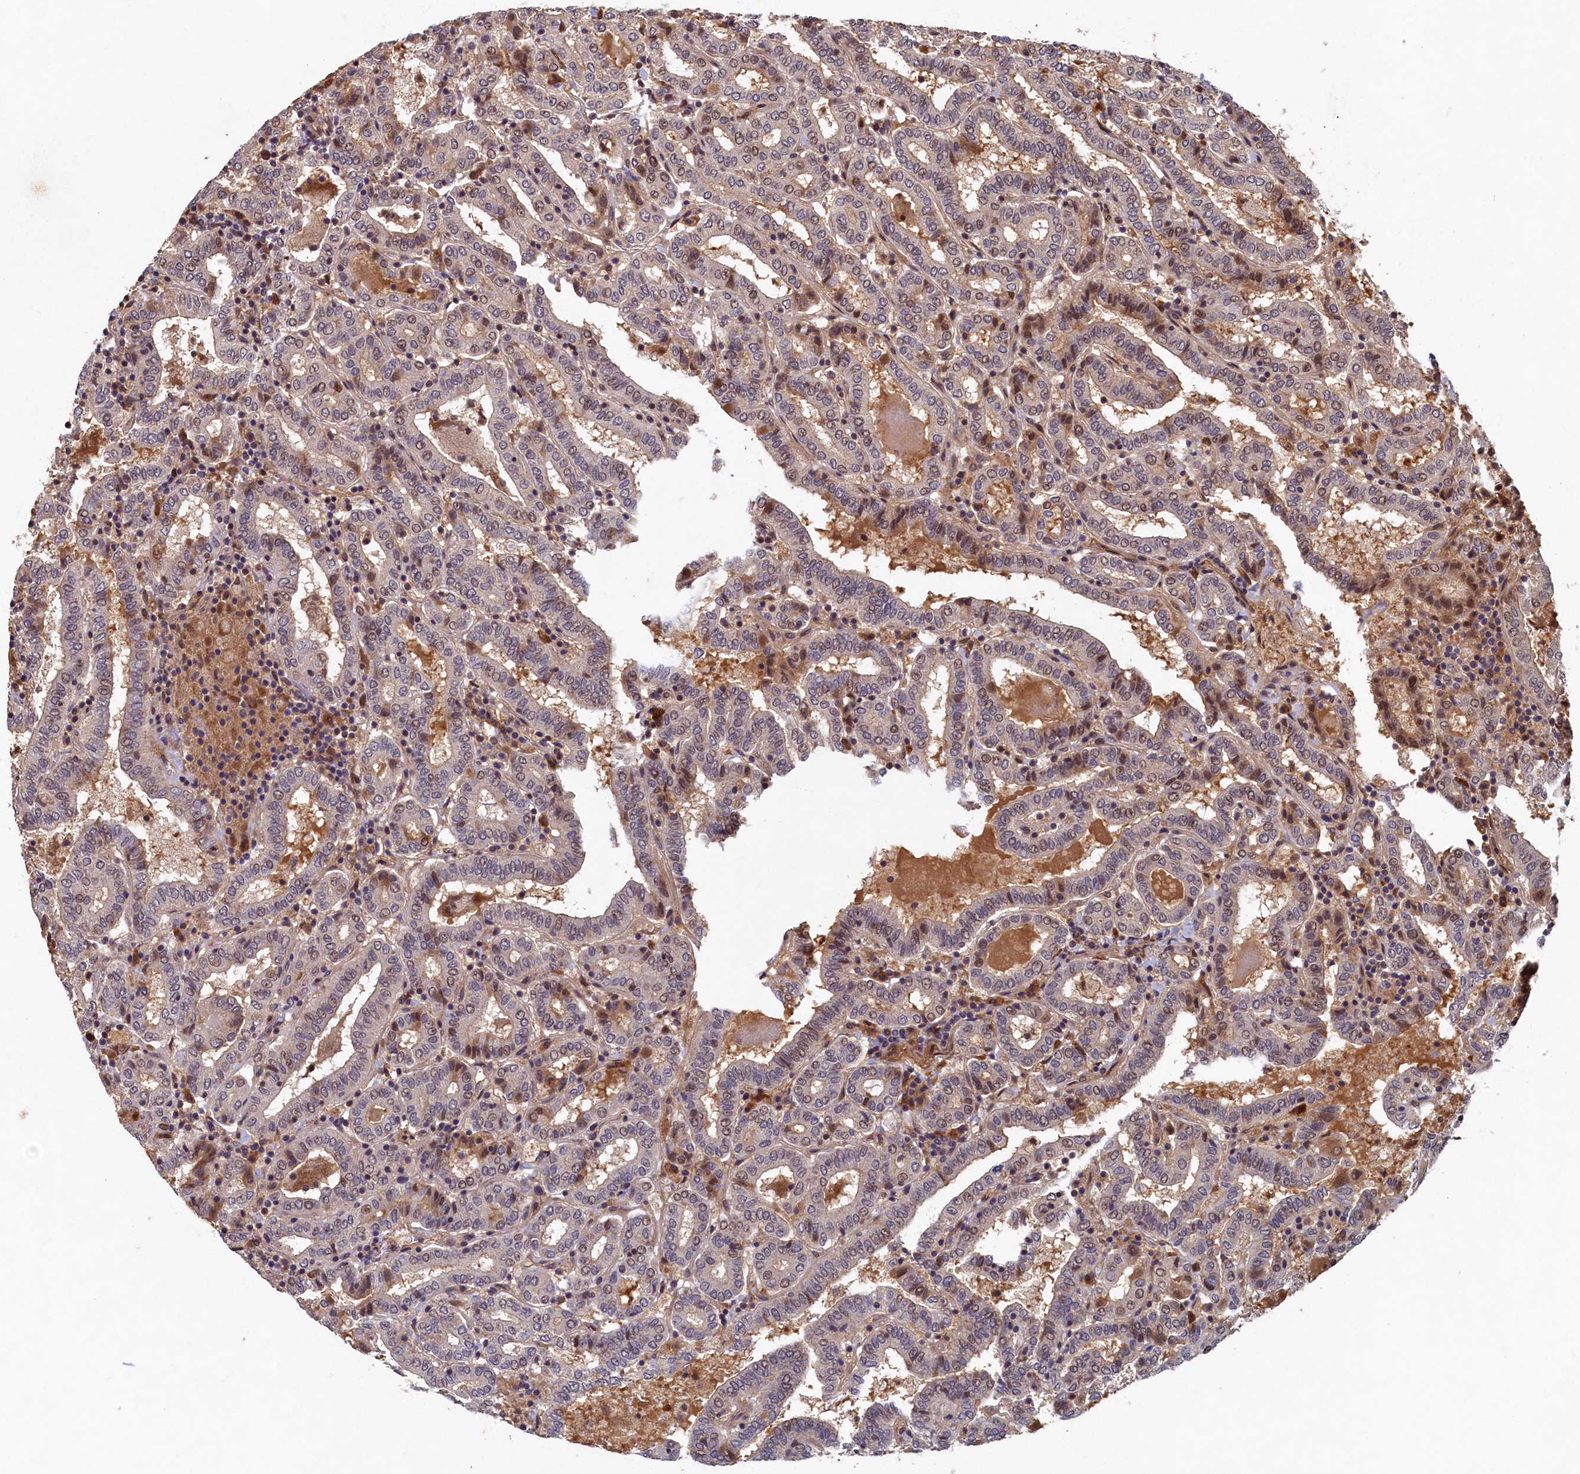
{"staining": {"intensity": "weak", "quantity": "<25%", "location": "nuclear"}, "tissue": "thyroid cancer", "cell_type": "Tumor cells", "image_type": "cancer", "snomed": [{"axis": "morphology", "description": "Papillary adenocarcinoma, NOS"}, {"axis": "topography", "description": "Thyroid gland"}], "caption": "Immunohistochemical staining of human thyroid cancer displays no significant positivity in tumor cells.", "gene": "LCMT2", "patient": {"sex": "female", "age": 72}}